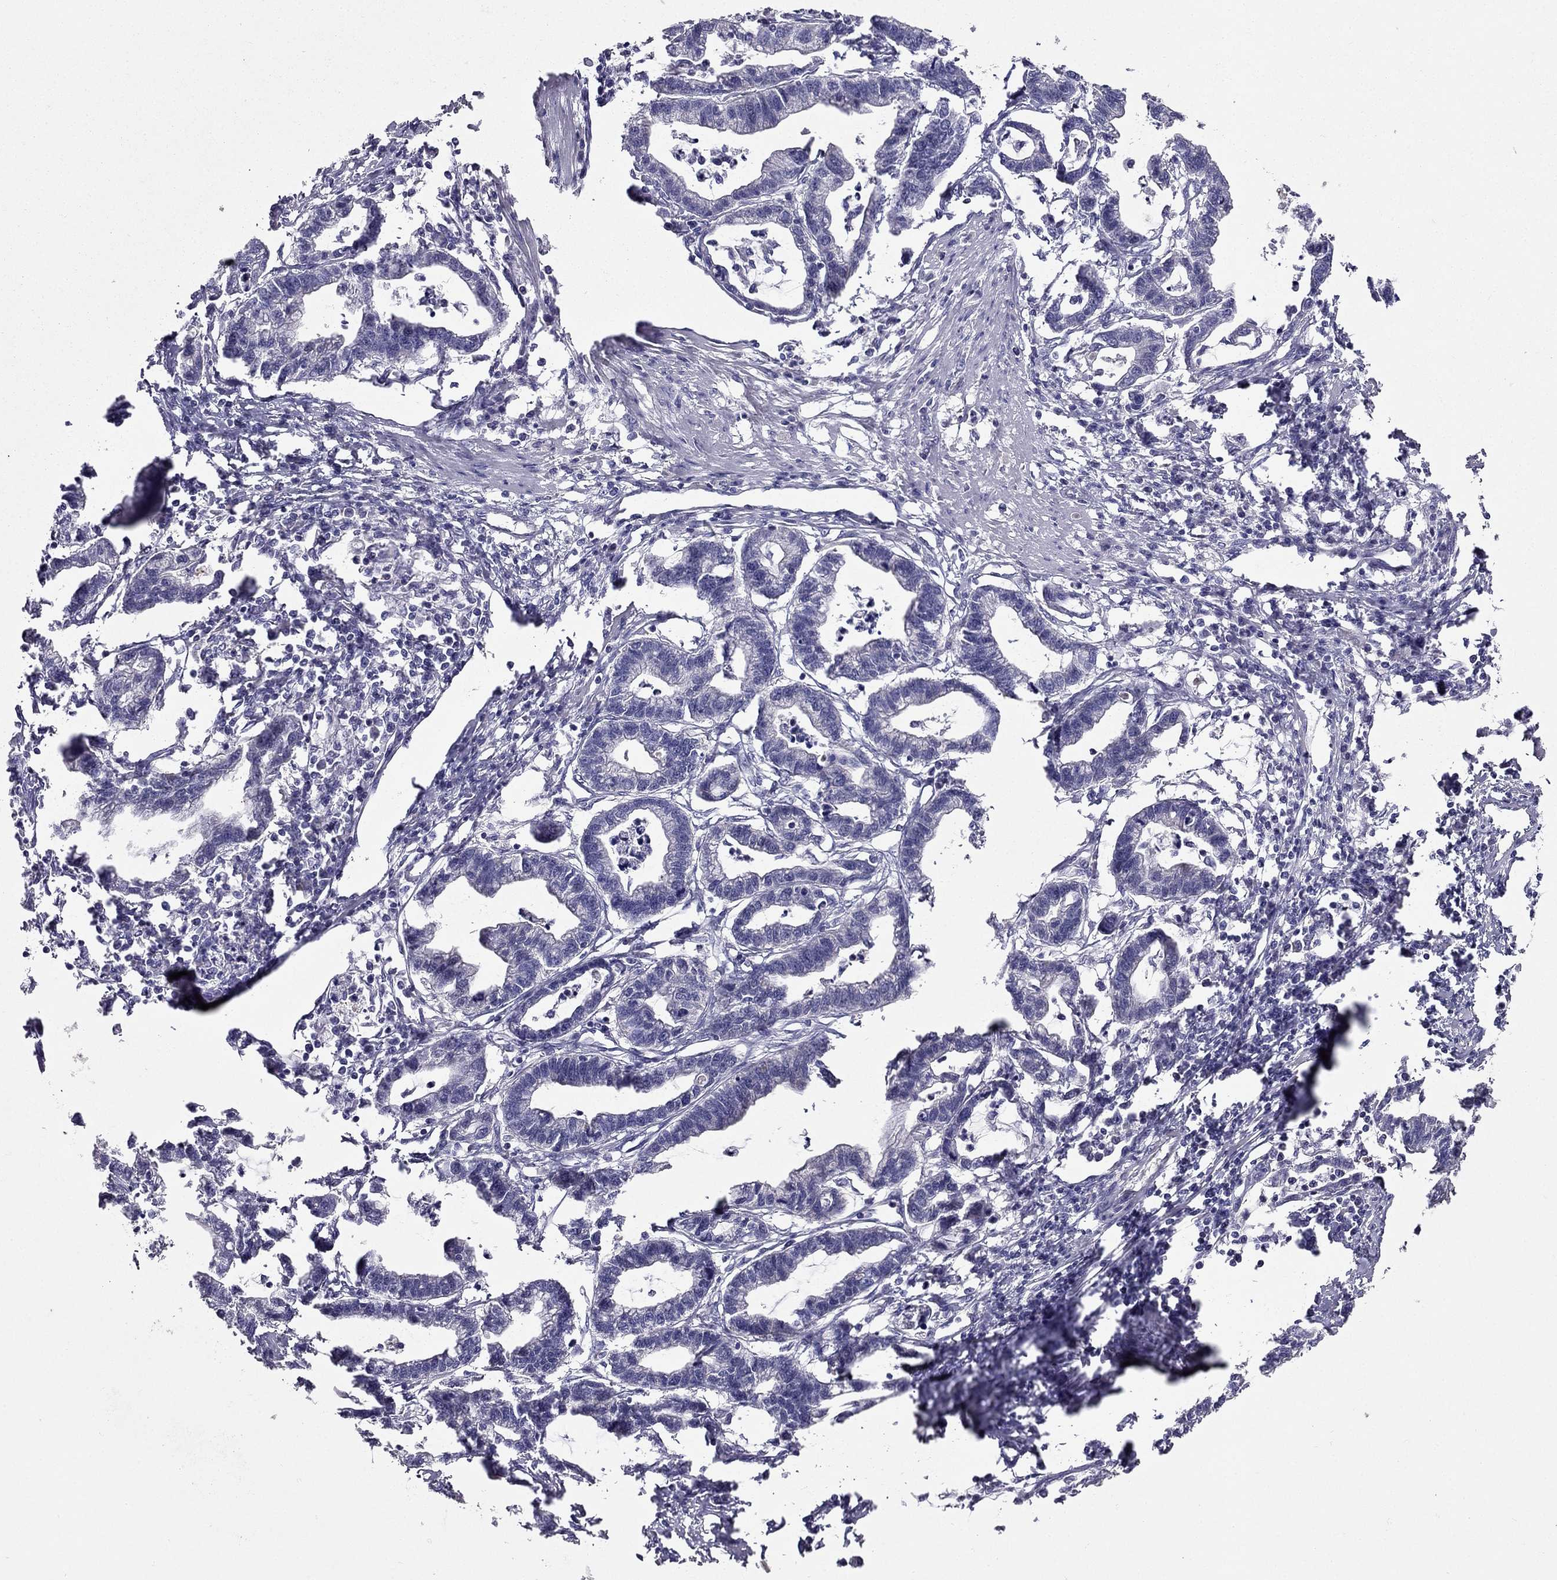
{"staining": {"intensity": "negative", "quantity": "none", "location": "none"}, "tissue": "stomach cancer", "cell_type": "Tumor cells", "image_type": "cancer", "snomed": [{"axis": "morphology", "description": "Adenocarcinoma, NOS"}, {"axis": "topography", "description": "Stomach"}], "caption": "Tumor cells show no significant protein staining in stomach cancer (adenocarcinoma).", "gene": "AS3MT", "patient": {"sex": "male", "age": 83}}